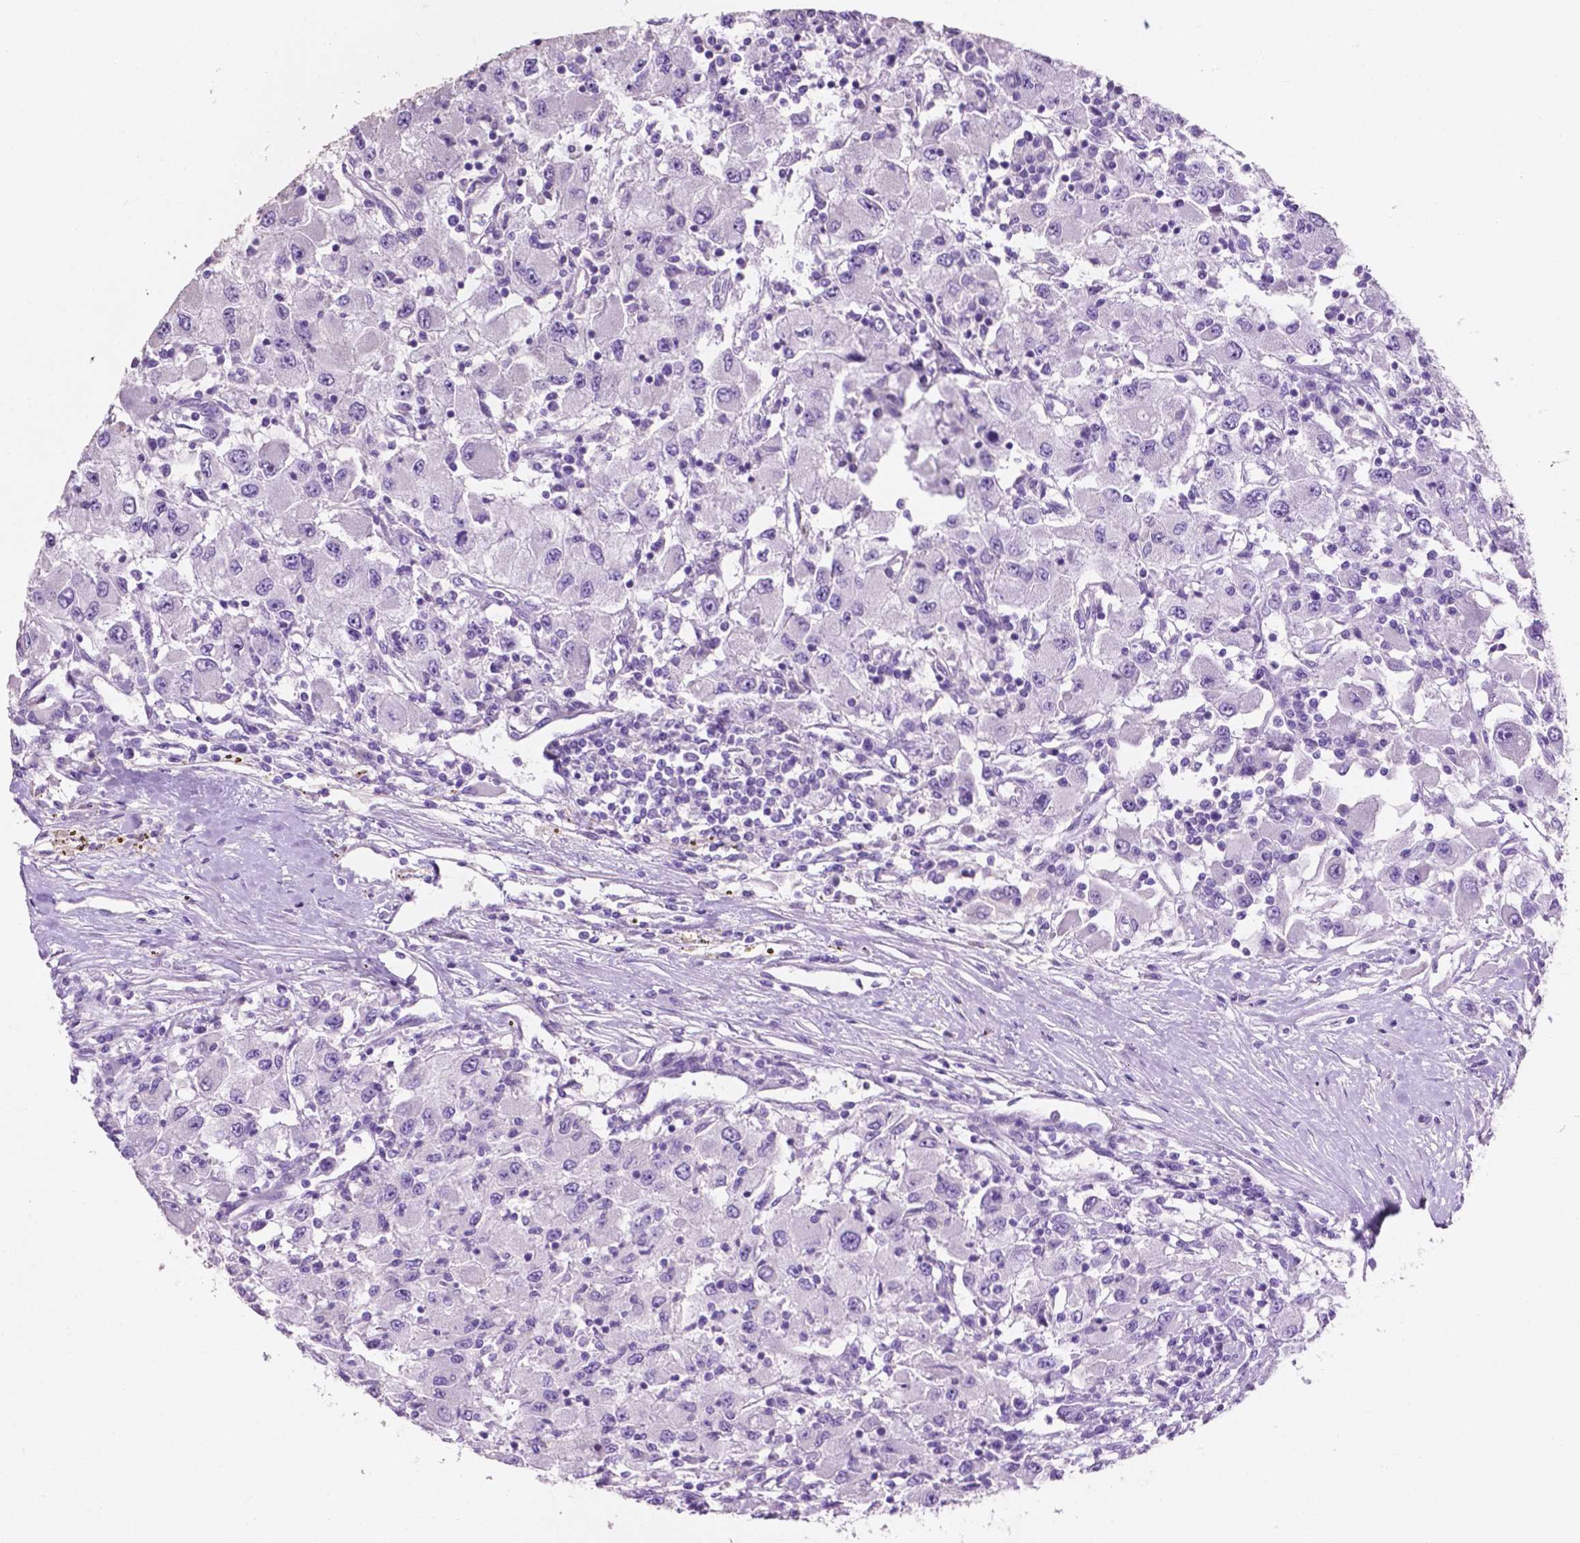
{"staining": {"intensity": "negative", "quantity": "none", "location": "none"}, "tissue": "renal cancer", "cell_type": "Tumor cells", "image_type": "cancer", "snomed": [{"axis": "morphology", "description": "Adenocarcinoma, NOS"}, {"axis": "topography", "description": "Kidney"}], "caption": "Protein analysis of adenocarcinoma (renal) reveals no significant staining in tumor cells.", "gene": "CLDN17", "patient": {"sex": "female", "age": 67}}